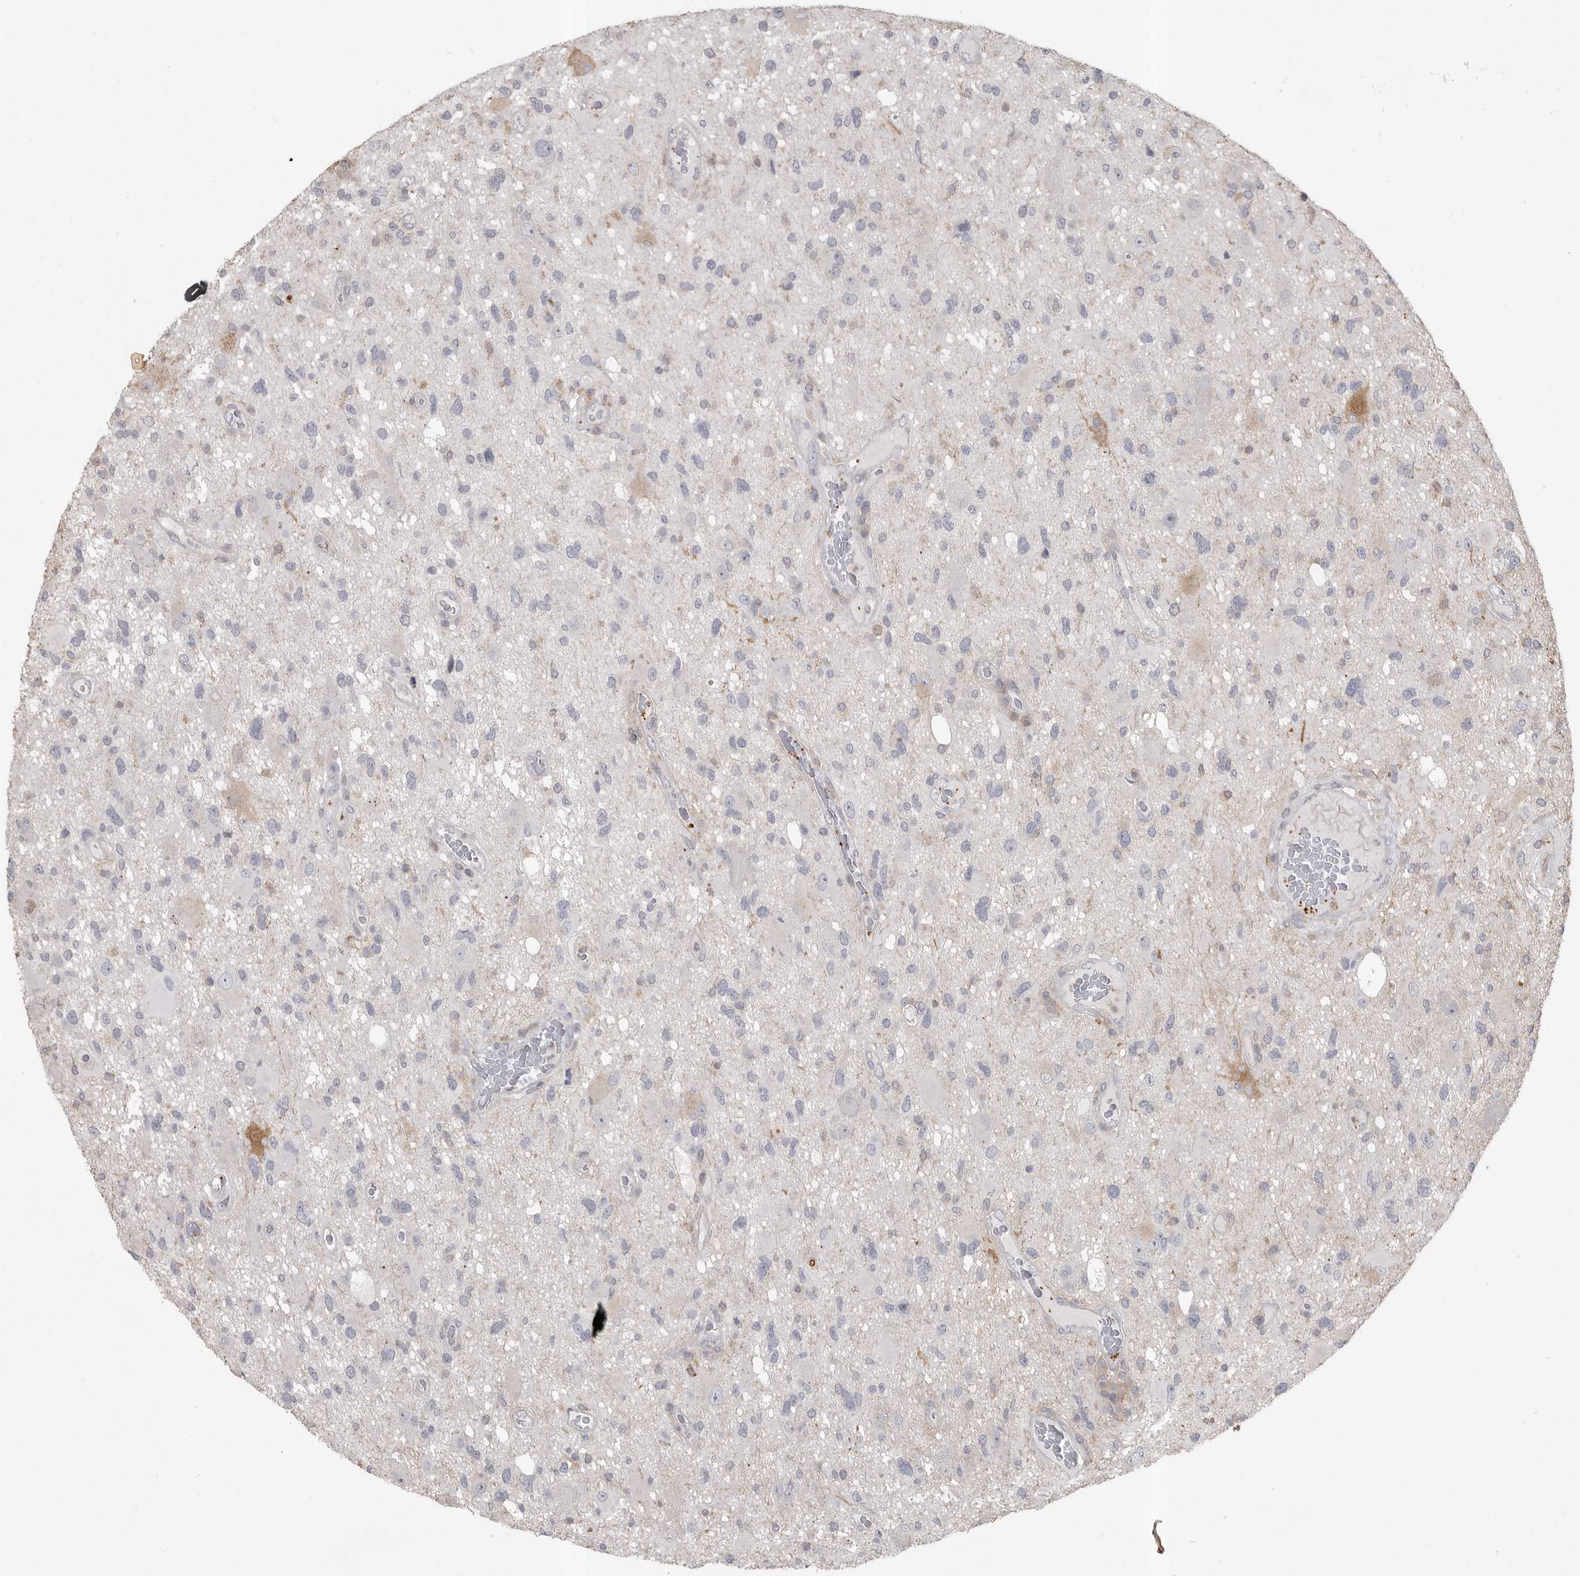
{"staining": {"intensity": "negative", "quantity": "none", "location": "none"}, "tissue": "glioma", "cell_type": "Tumor cells", "image_type": "cancer", "snomed": [{"axis": "morphology", "description": "Glioma, malignant, High grade"}, {"axis": "topography", "description": "Brain"}], "caption": "Immunohistochemical staining of human malignant glioma (high-grade) shows no significant staining in tumor cells.", "gene": "CMTM6", "patient": {"sex": "male", "age": 33}}